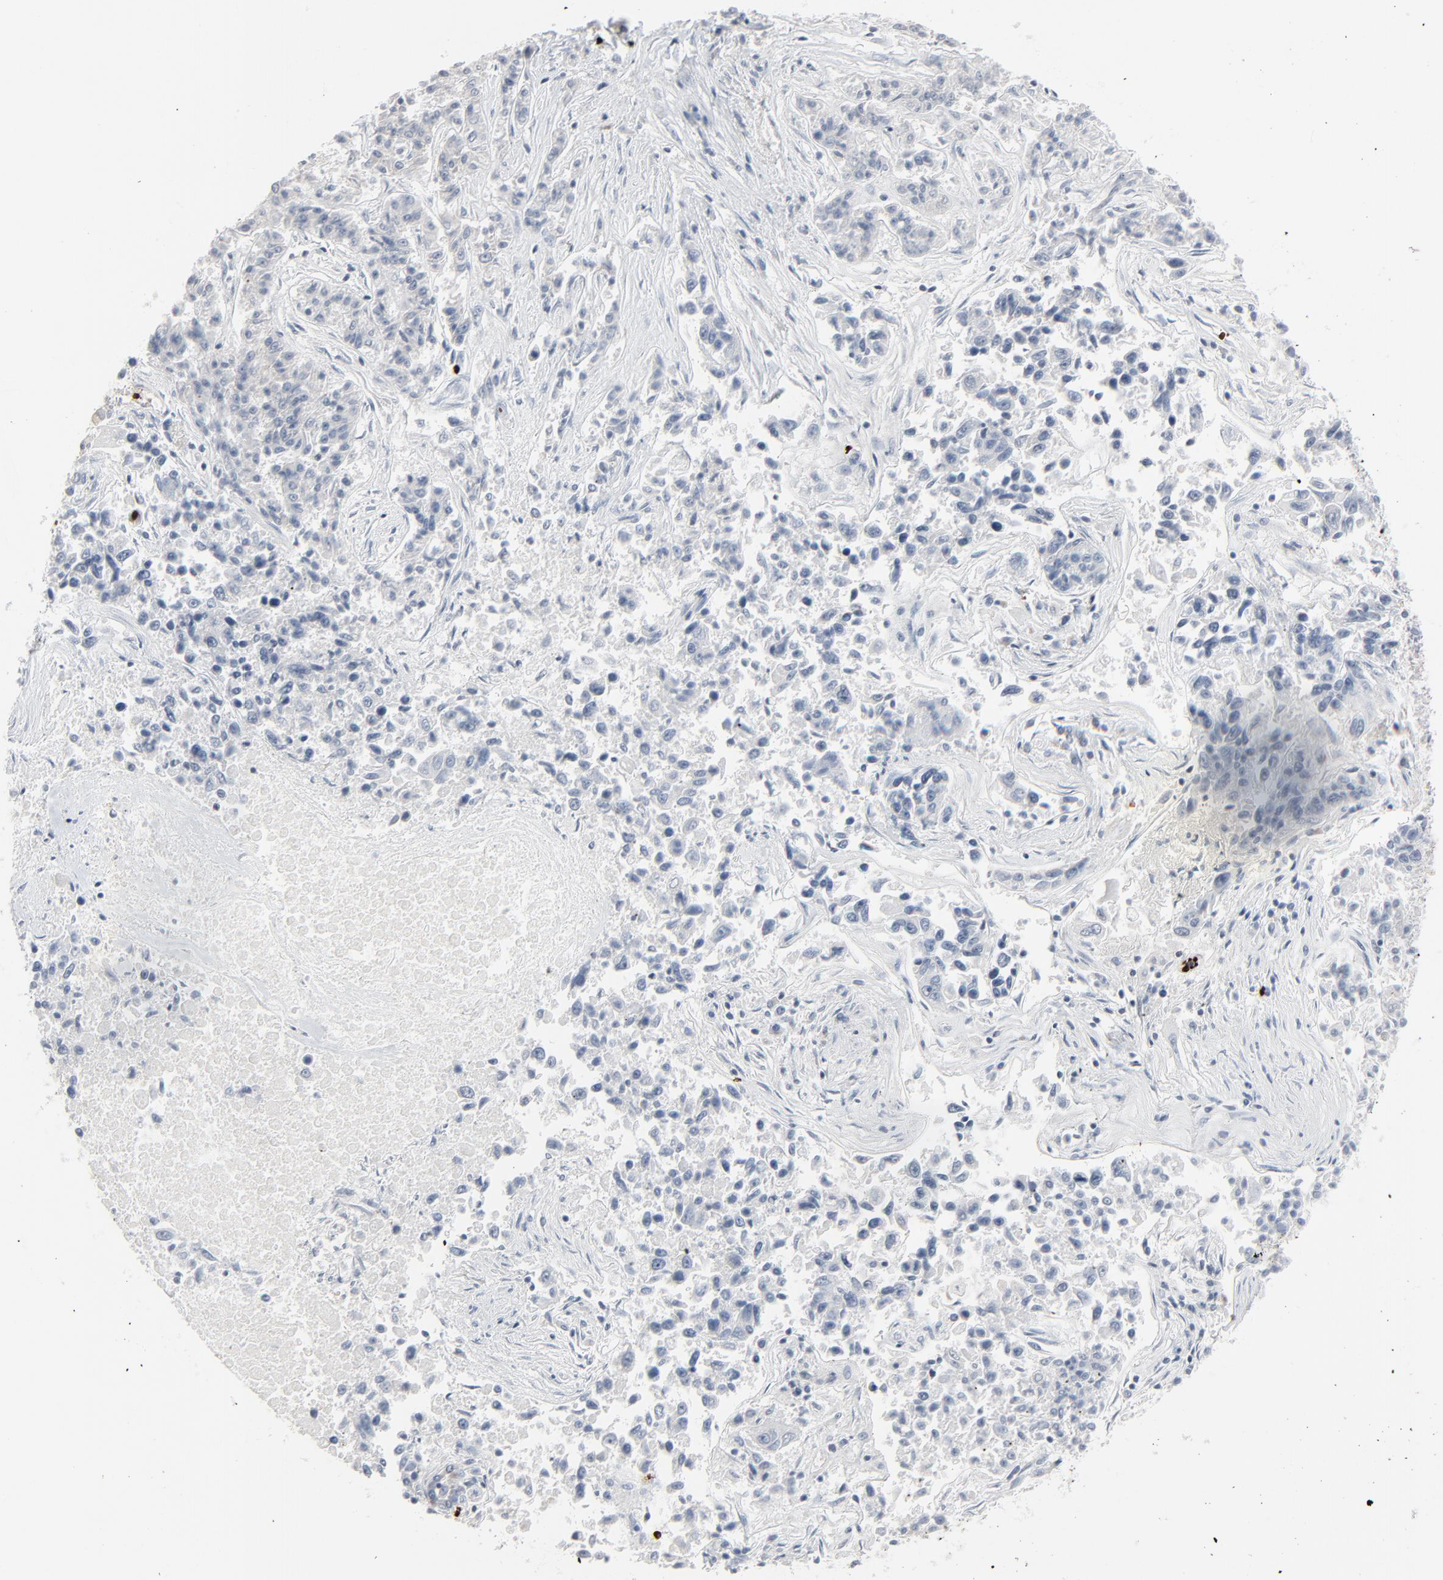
{"staining": {"intensity": "negative", "quantity": "none", "location": "none"}, "tissue": "lung cancer", "cell_type": "Tumor cells", "image_type": "cancer", "snomed": [{"axis": "morphology", "description": "Adenocarcinoma, NOS"}, {"axis": "topography", "description": "Lung"}], "caption": "Lung cancer stained for a protein using immunohistochemistry reveals no expression tumor cells.", "gene": "SAGE1", "patient": {"sex": "male", "age": 84}}